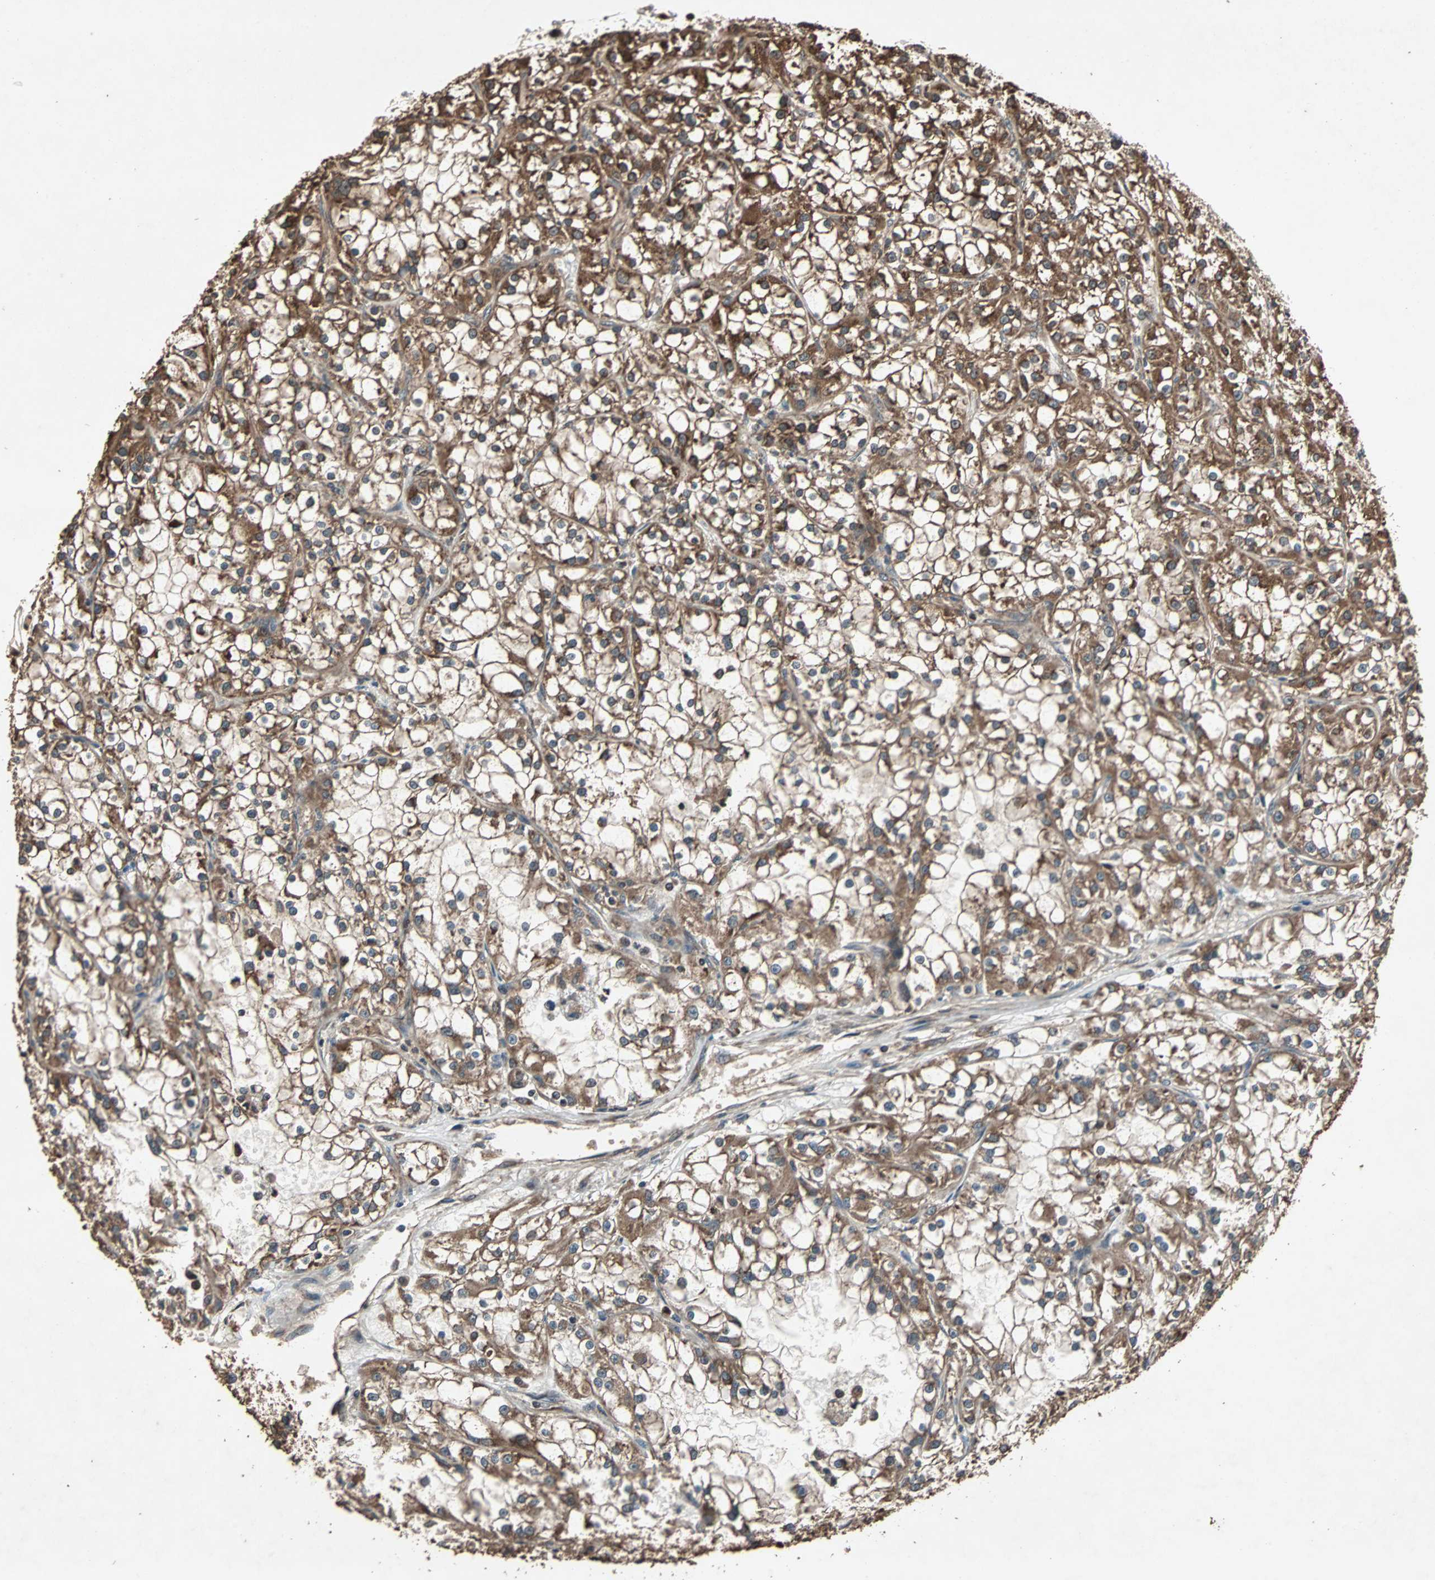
{"staining": {"intensity": "moderate", "quantity": ">75%", "location": "cytoplasmic/membranous"}, "tissue": "renal cancer", "cell_type": "Tumor cells", "image_type": "cancer", "snomed": [{"axis": "morphology", "description": "Adenocarcinoma, NOS"}, {"axis": "topography", "description": "Kidney"}], "caption": "DAB (3,3'-diaminobenzidine) immunohistochemical staining of renal cancer displays moderate cytoplasmic/membranous protein expression in about >75% of tumor cells. The staining was performed using DAB to visualize the protein expression in brown, while the nuclei were stained in blue with hematoxylin (Magnification: 20x).", "gene": "LAMTOR5", "patient": {"sex": "female", "age": 52}}